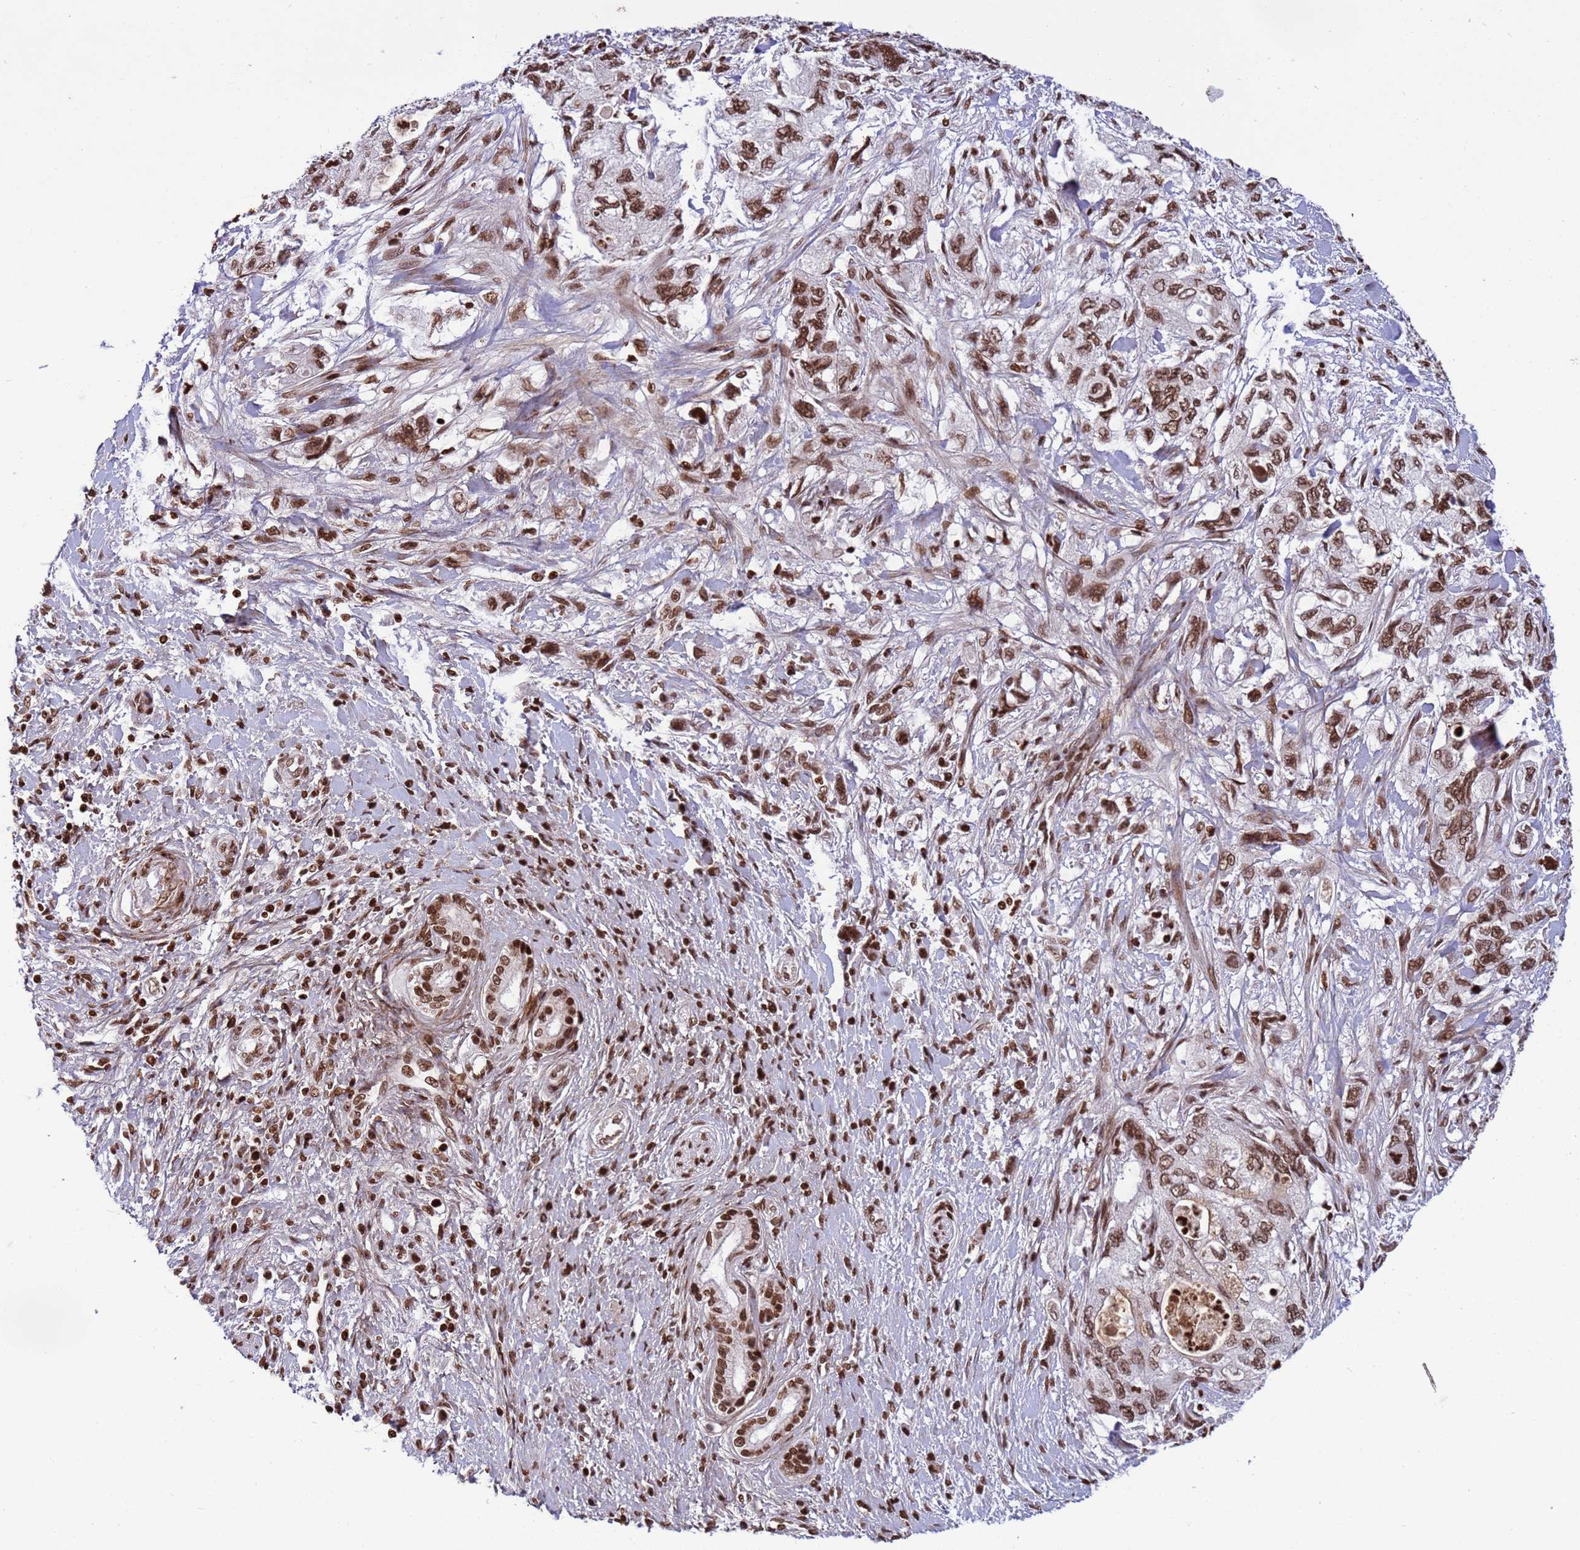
{"staining": {"intensity": "strong", "quantity": ">75%", "location": "nuclear"}, "tissue": "pancreatic cancer", "cell_type": "Tumor cells", "image_type": "cancer", "snomed": [{"axis": "morphology", "description": "Adenocarcinoma, NOS"}, {"axis": "topography", "description": "Pancreas"}], "caption": "Protein expression analysis of pancreatic cancer (adenocarcinoma) reveals strong nuclear positivity in approximately >75% of tumor cells.", "gene": "H3-3B", "patient": {"sex": "female", "age": 73}}